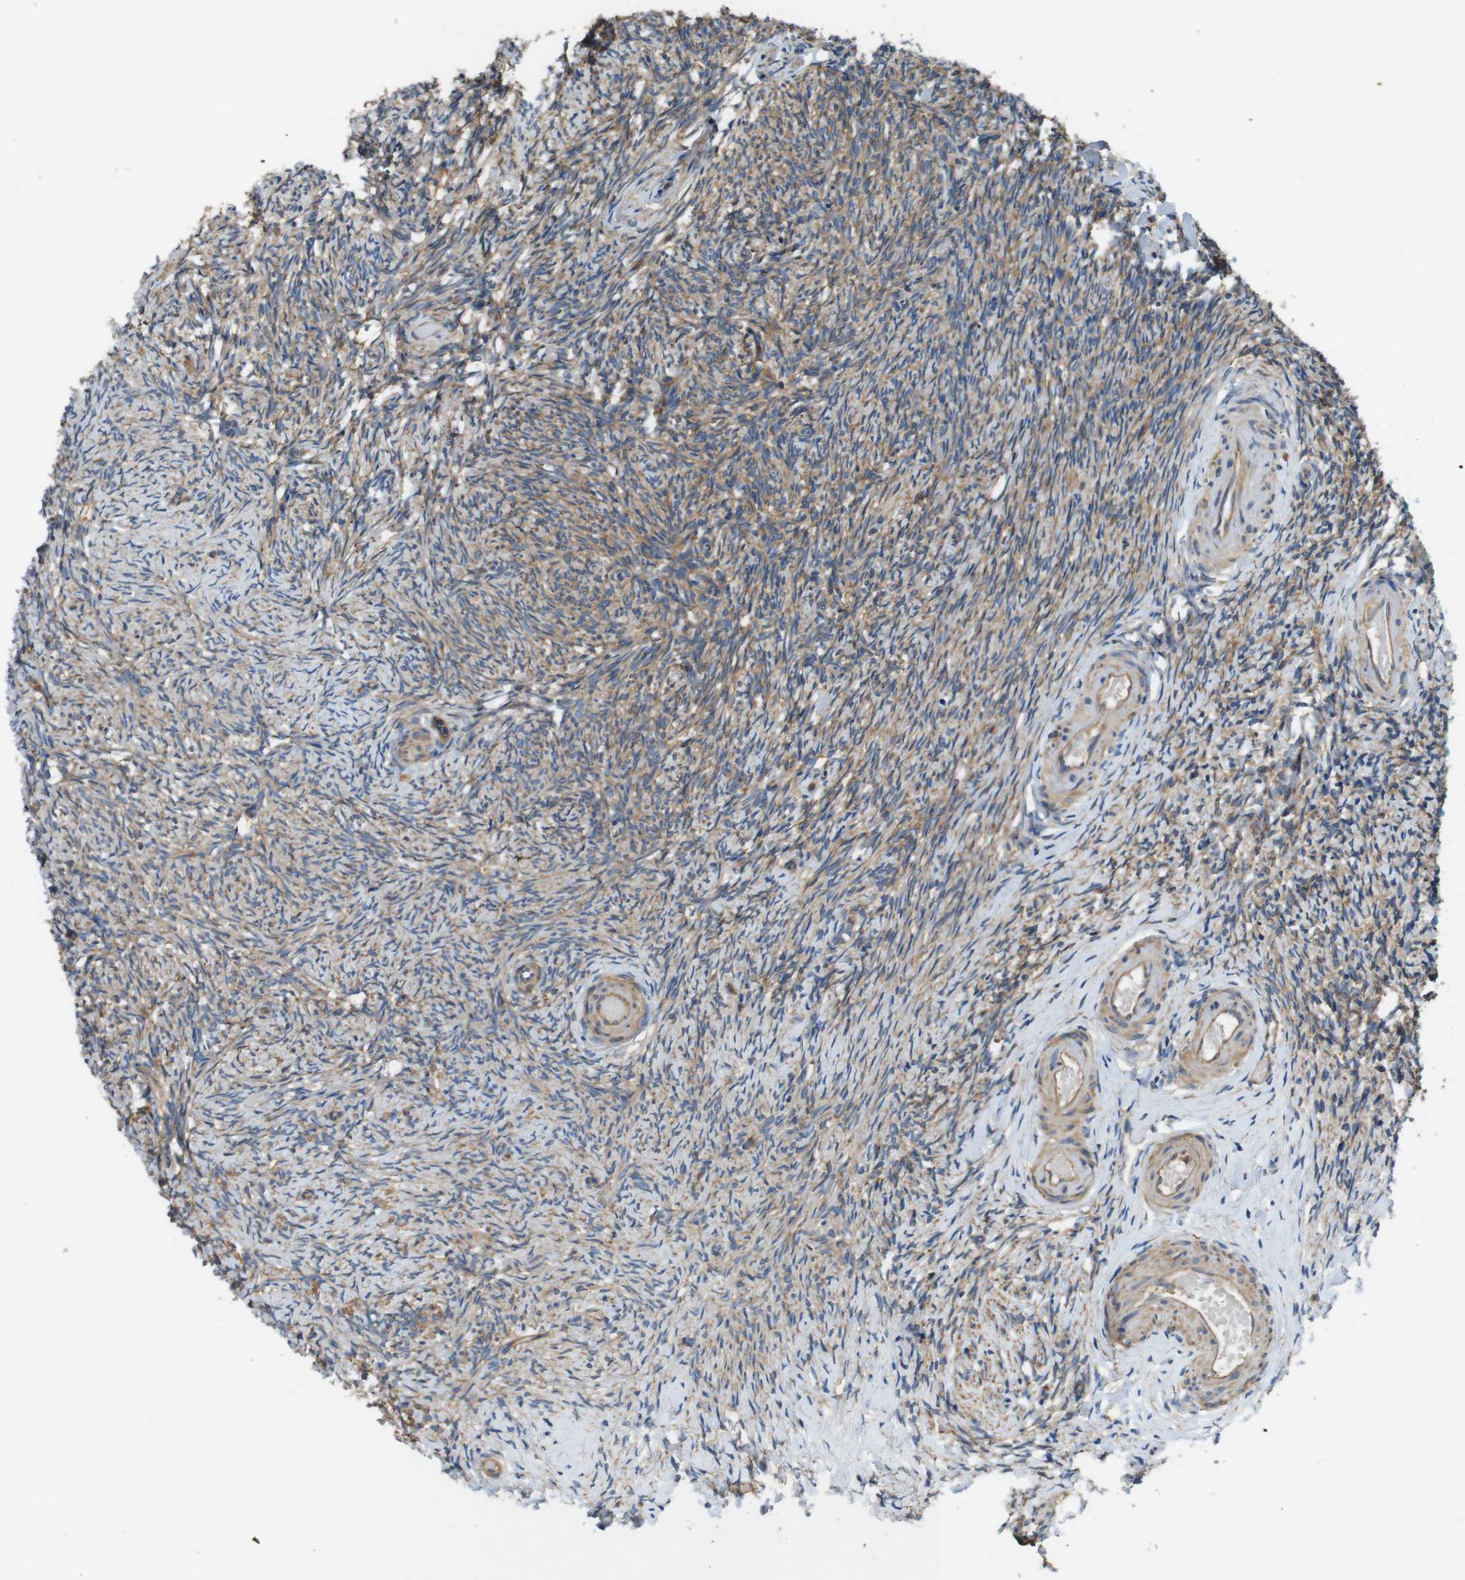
{"staining": {"intensity": "moderate", "quantity": "25%-75%", "location": "cytoplasmic/membranous"}, "tissue": "ovary", "cell_type": "Ovarian stroma cells", "image_type": "normal", "snomed": [{"axis": "morphology", "description": "Normal tissue, NOS"}, {"axis": "topography", "description": "Ovary"}], "caption": "High-magnification brightfield microscopy of unremarkable ovary stained with DAB (brown) and counterstained with hematoxylin (blue). ovarian stroma cells exhibit moderate cytoplasmic/membranous positivity is identified in about25%-75% of cells. The staining was performed using DAB (3,3'-diaminobenzidine), with brown indicating positive protein expression. Nuclei are stained blue with hematoxylin.", "gene": "DCTN1", "patient": {"sex": "female", "age": 60}}